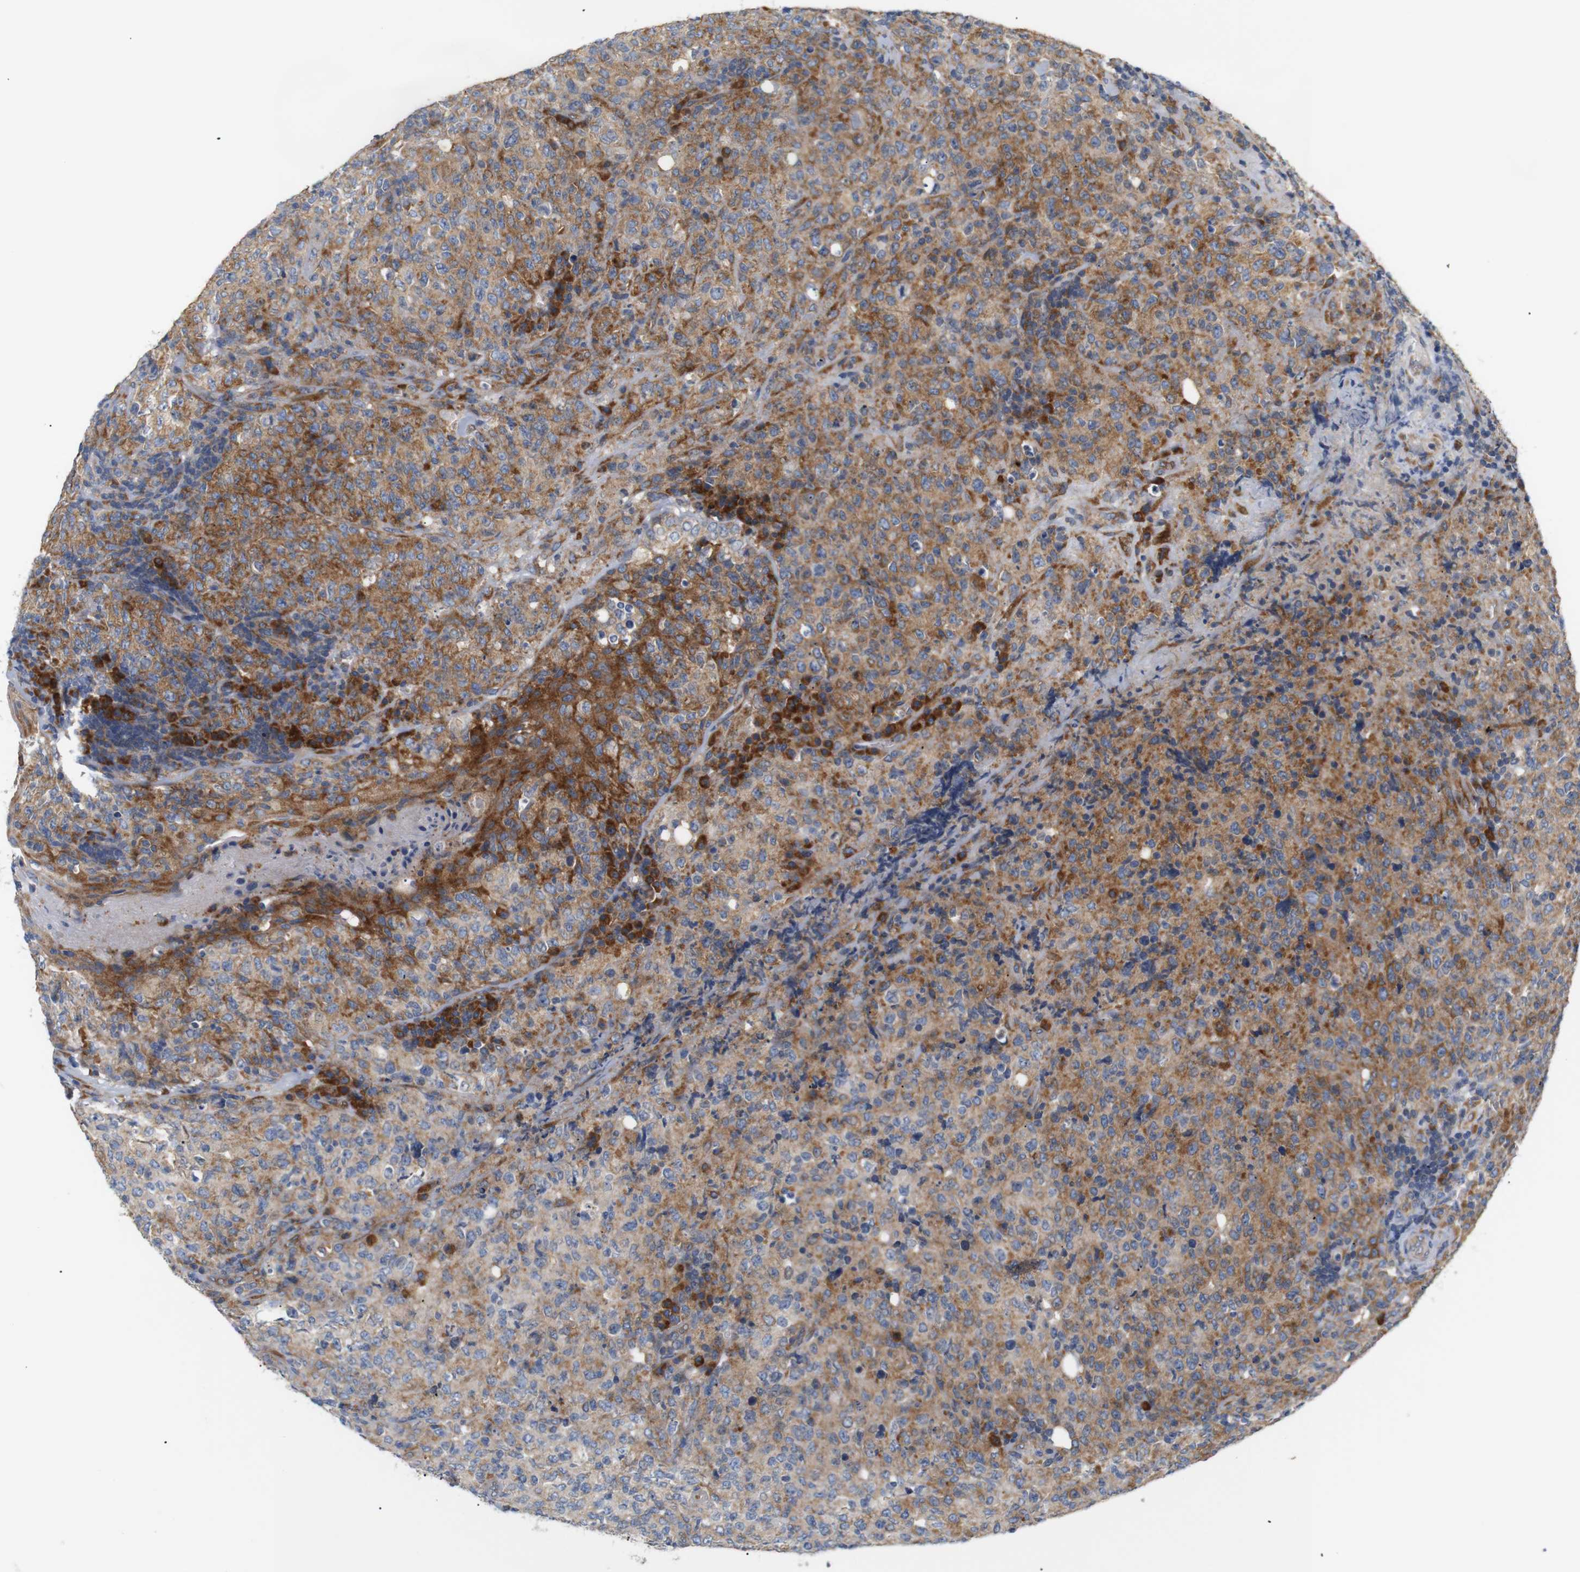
{"staining": {"intensity": "moderate", "quantity": ">75%", "location": "cytoplasmic/membranous"}, "tissue": "lymphoma", "cell_type": "Tumor cells", "image_type": "cancer", "snomed": [{"axis": "morphology", "description": "Malignant lymphoma, non-Hodgkin's type, High grade"}, {"axis": "topography", "description": "Tonsil"}], "caption": "About >75% of tumor cells in human malignant lymphoma, non-Hodgkin's type (high-grade) display moderate cytoplasmic/membranous protein positivity as visualized by brown immunohistochemical staining.", "gene": "TRIM5", "patient": {"sex": "female", "age": 36}}